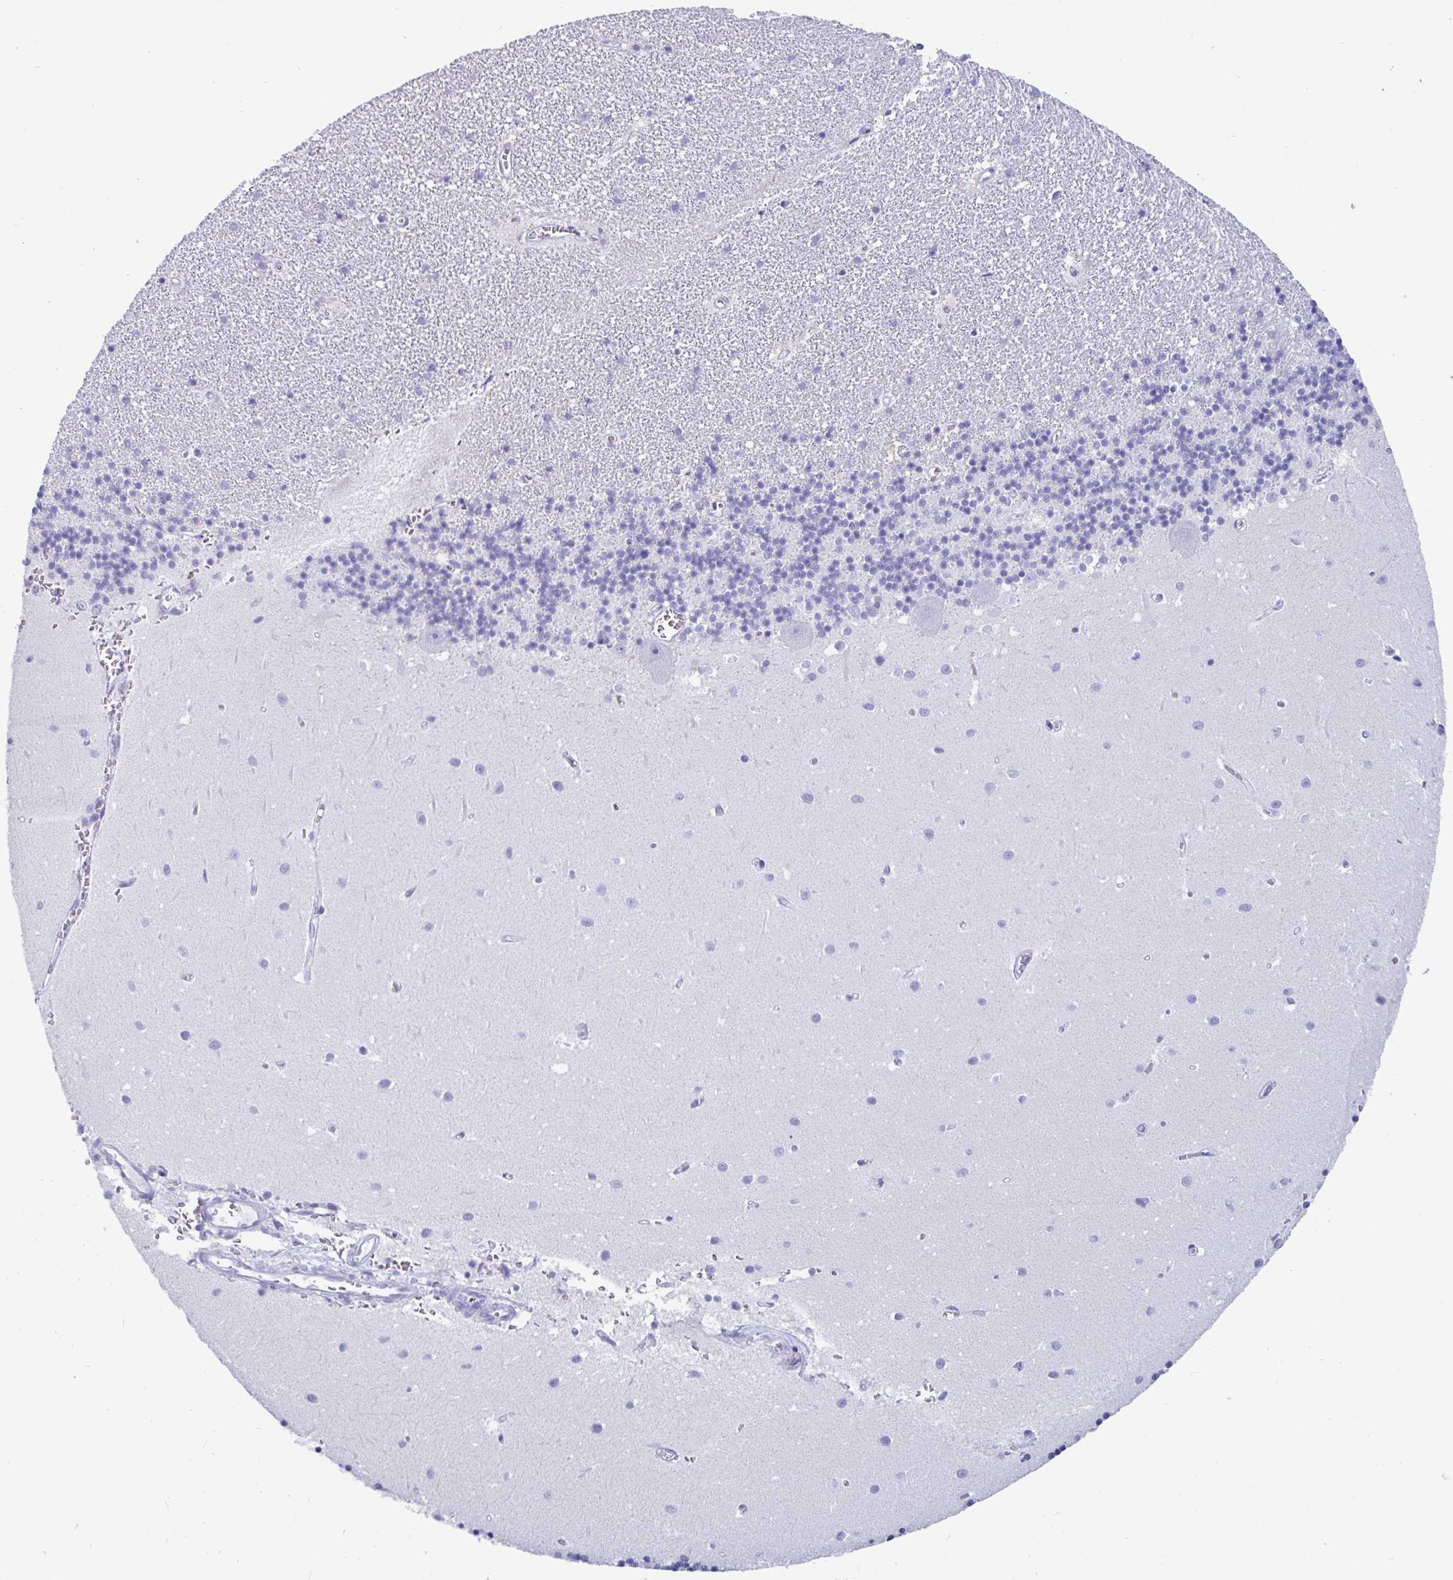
{"staining": {"intensity": "negative", "quantity": "none", "location": "none"}, "tissue": "cerebellum", "cell_type": "Cells in granular layer", "image_type": "normal", "snomed": [{"axis": "morphology", "description": "Normal tissue, NOS"}, {"axis": "topography", "description": "Cerebellum"}], "caption": "This is an immunohistochemistry (IHC) photomicrograph of benign human cerebellum. There is no staining in cells in granular layer.", "gene": "GKN2", "patient": {"sex": "male", "age": 54}}